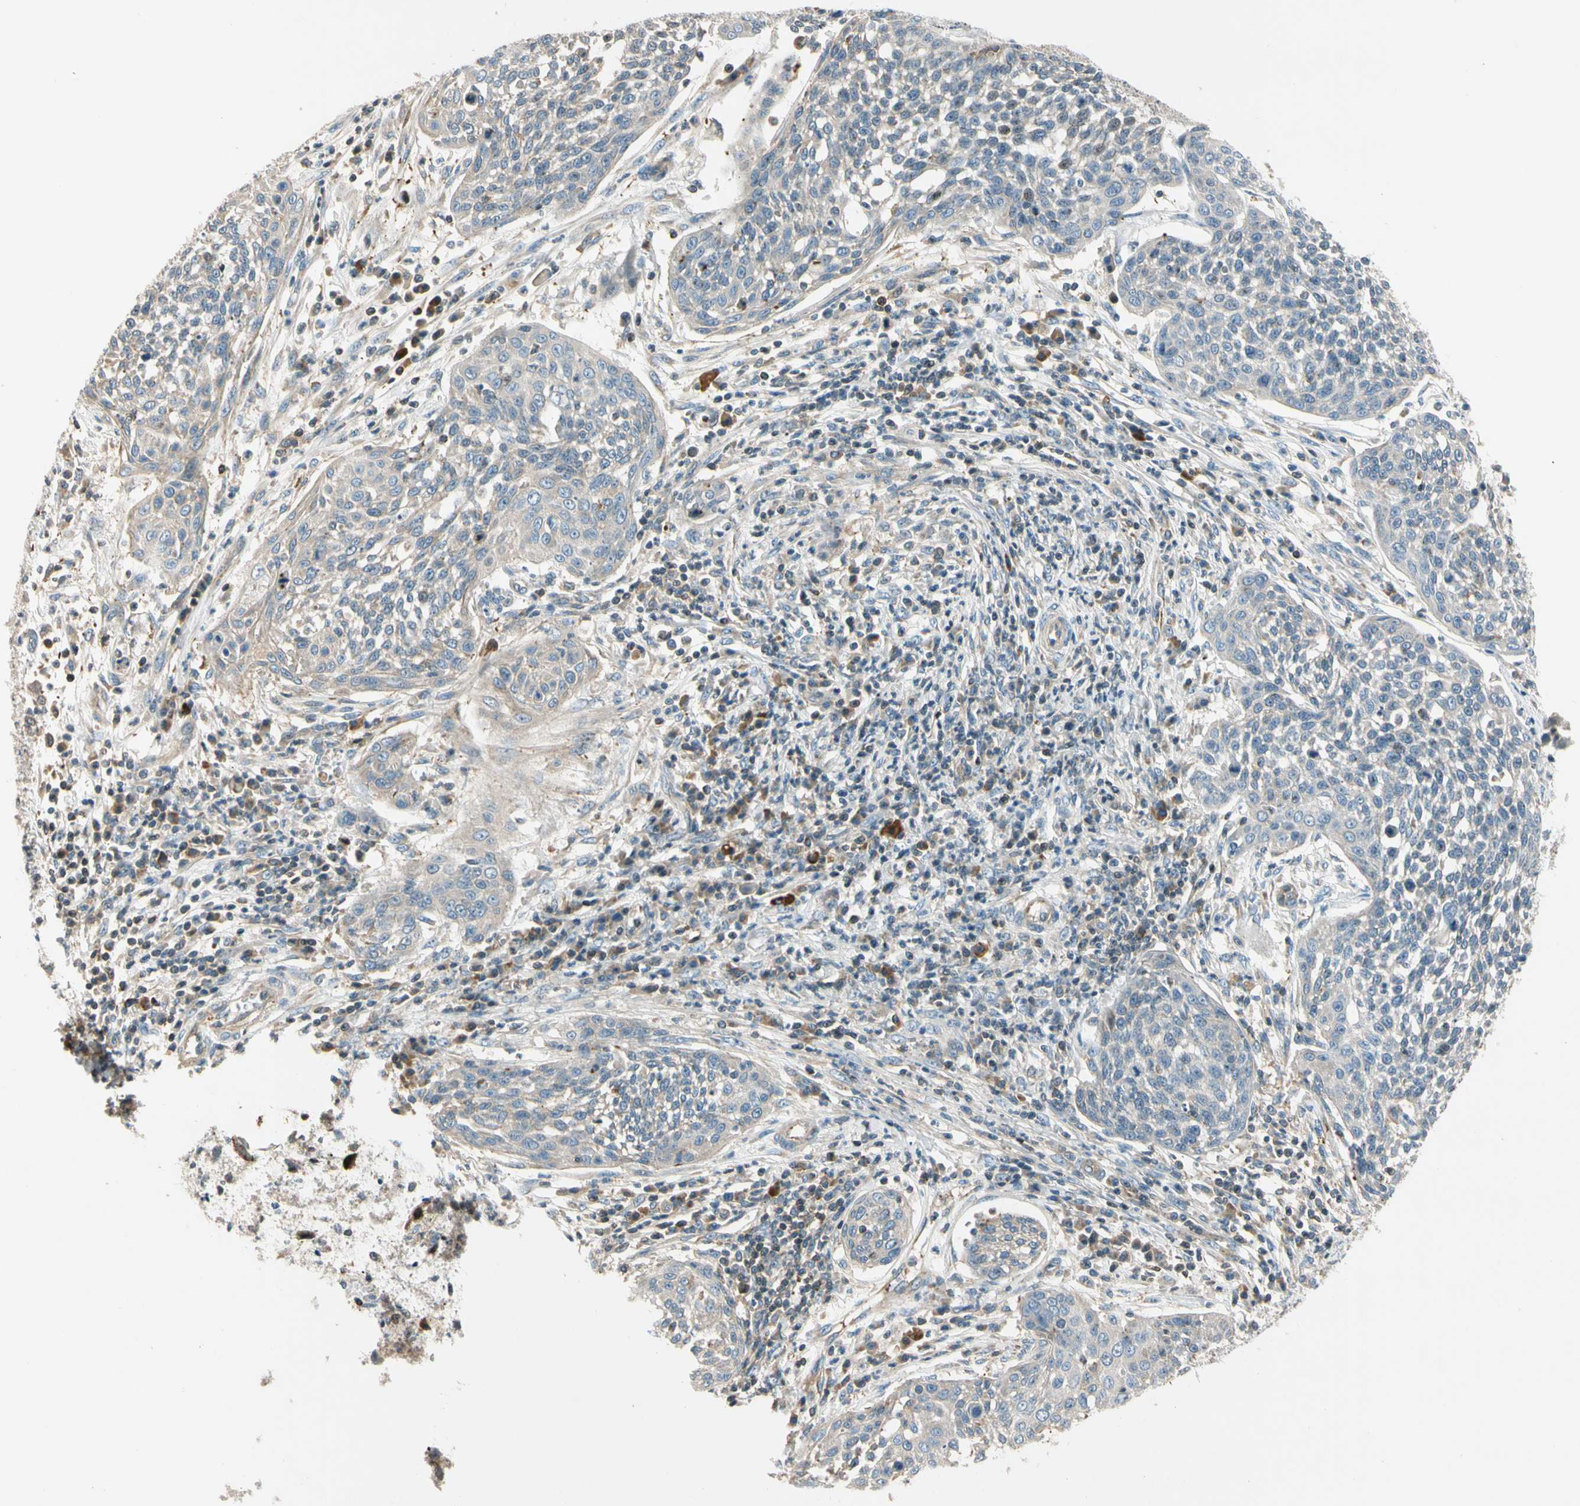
{"staining": {"intensity": "weak", "quantity": "25%-75%", "location": "cytoplasmic/membranous"}, "tissue": "cervical cancer", "cell_type": "Tumor cells", "image_type": "cancer", "snomed": [{"axis": "morphology", "description": "Squamous cell carcinoma, NOS"}, {"axis": "topography", "description": "Cervix"}], "caption": "Immunohistochemistry micrograph of cervical cancer (squamous cell carcinoma) stained for a protein (brown), which demonstrates low levels of weak cytoplasmic/membranous expression in about 25%-75% of tumor cells.", "gene": "CDH6", "patient": {"sex": "female", "age": 34}}